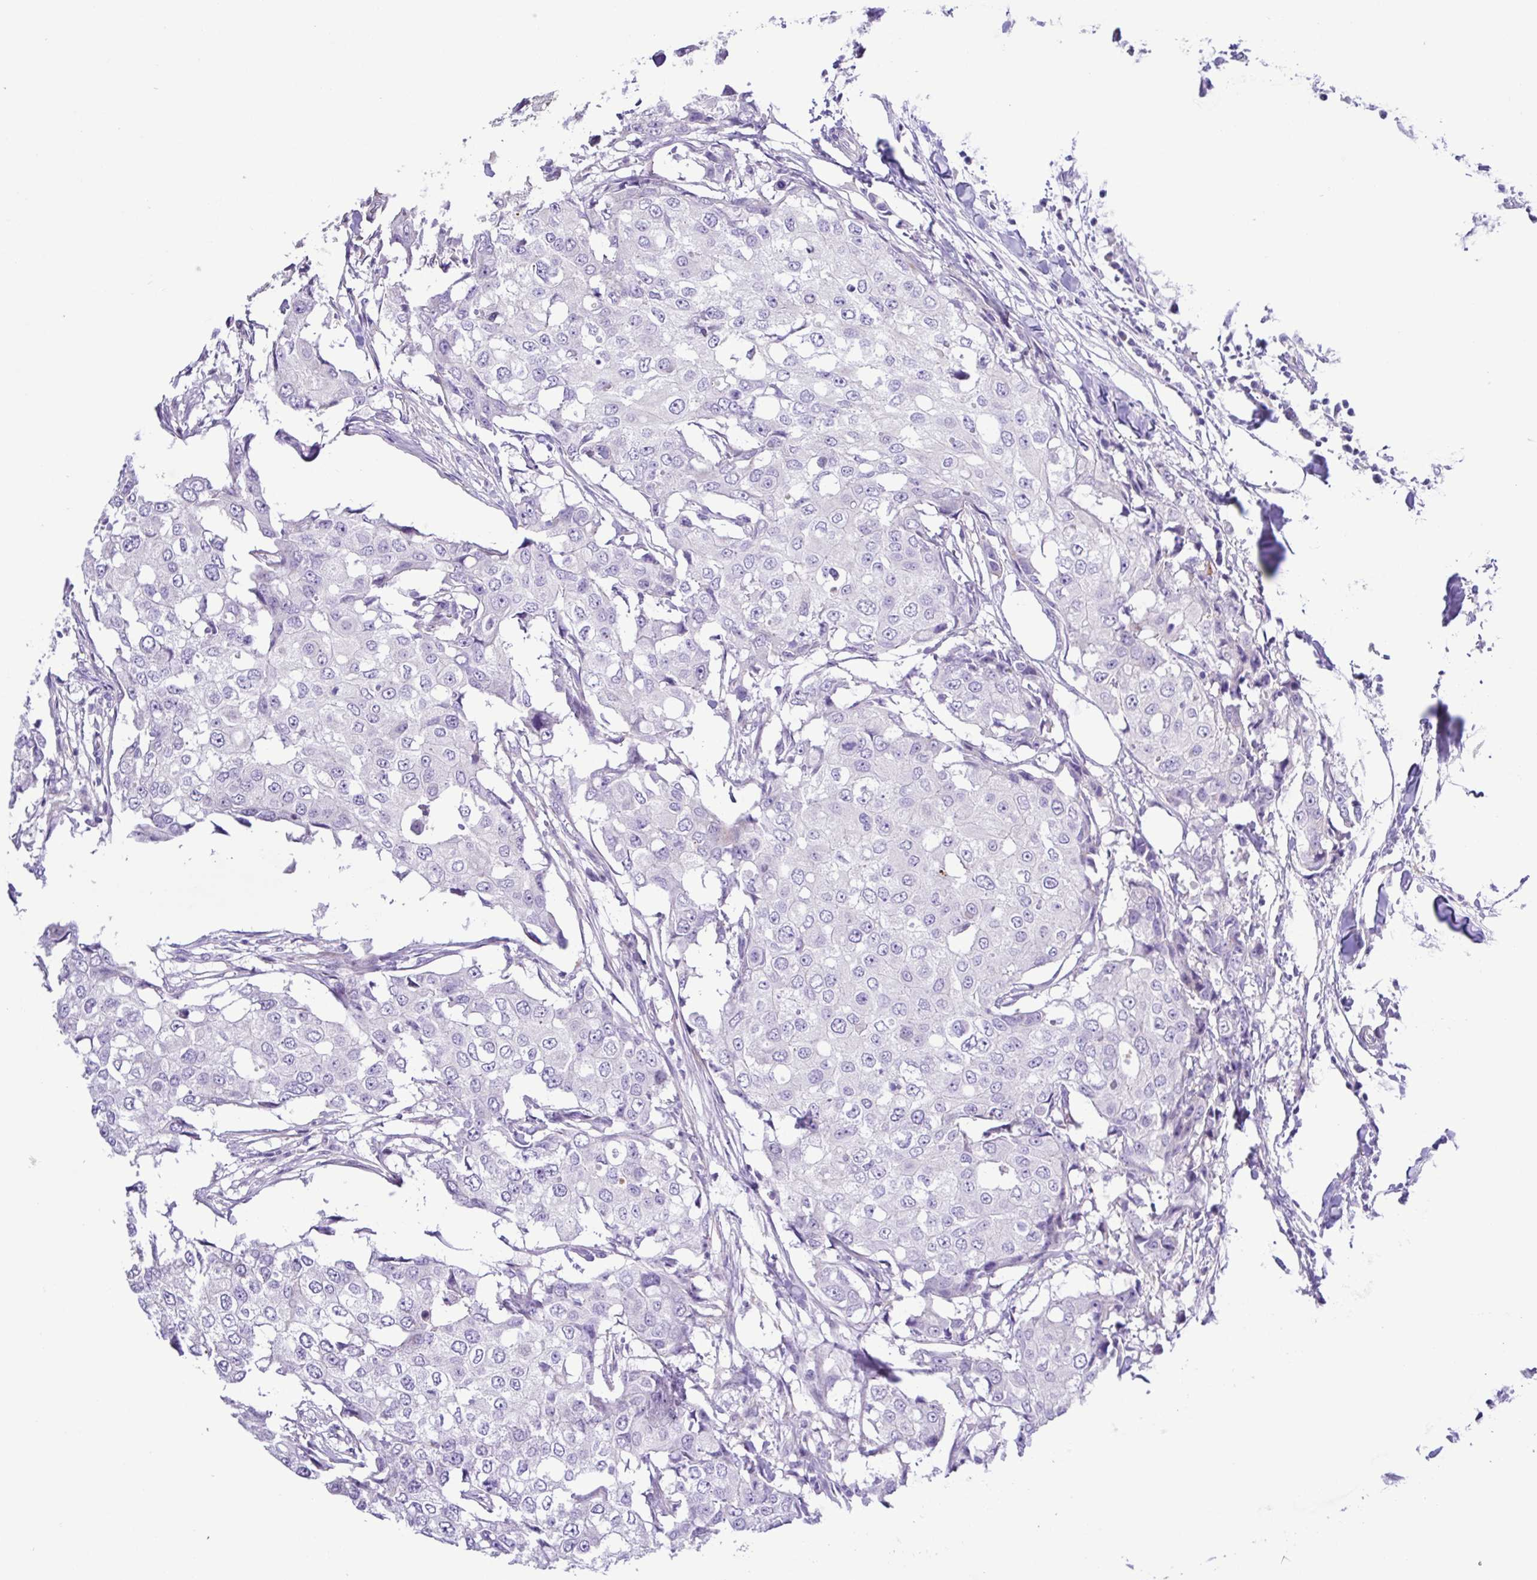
{"staining": {"intensity": "negative", "quantity": "none", "location": "none"}, "tissue": "breast cancer", "cell_type": "Tumor cells", "image_type": "cancer", "snomed": [{"axis": "morphology", "description": "Duct carcinoma"}, {"axis": "topography", "description": "Breast"}], "caption": "Micrograph shows no significant protein staining in tumor cells of infiltrating ductal carcinoma (breast).", "gene": "GABBR2", "patient": {"sex": "female", "age": 27}}